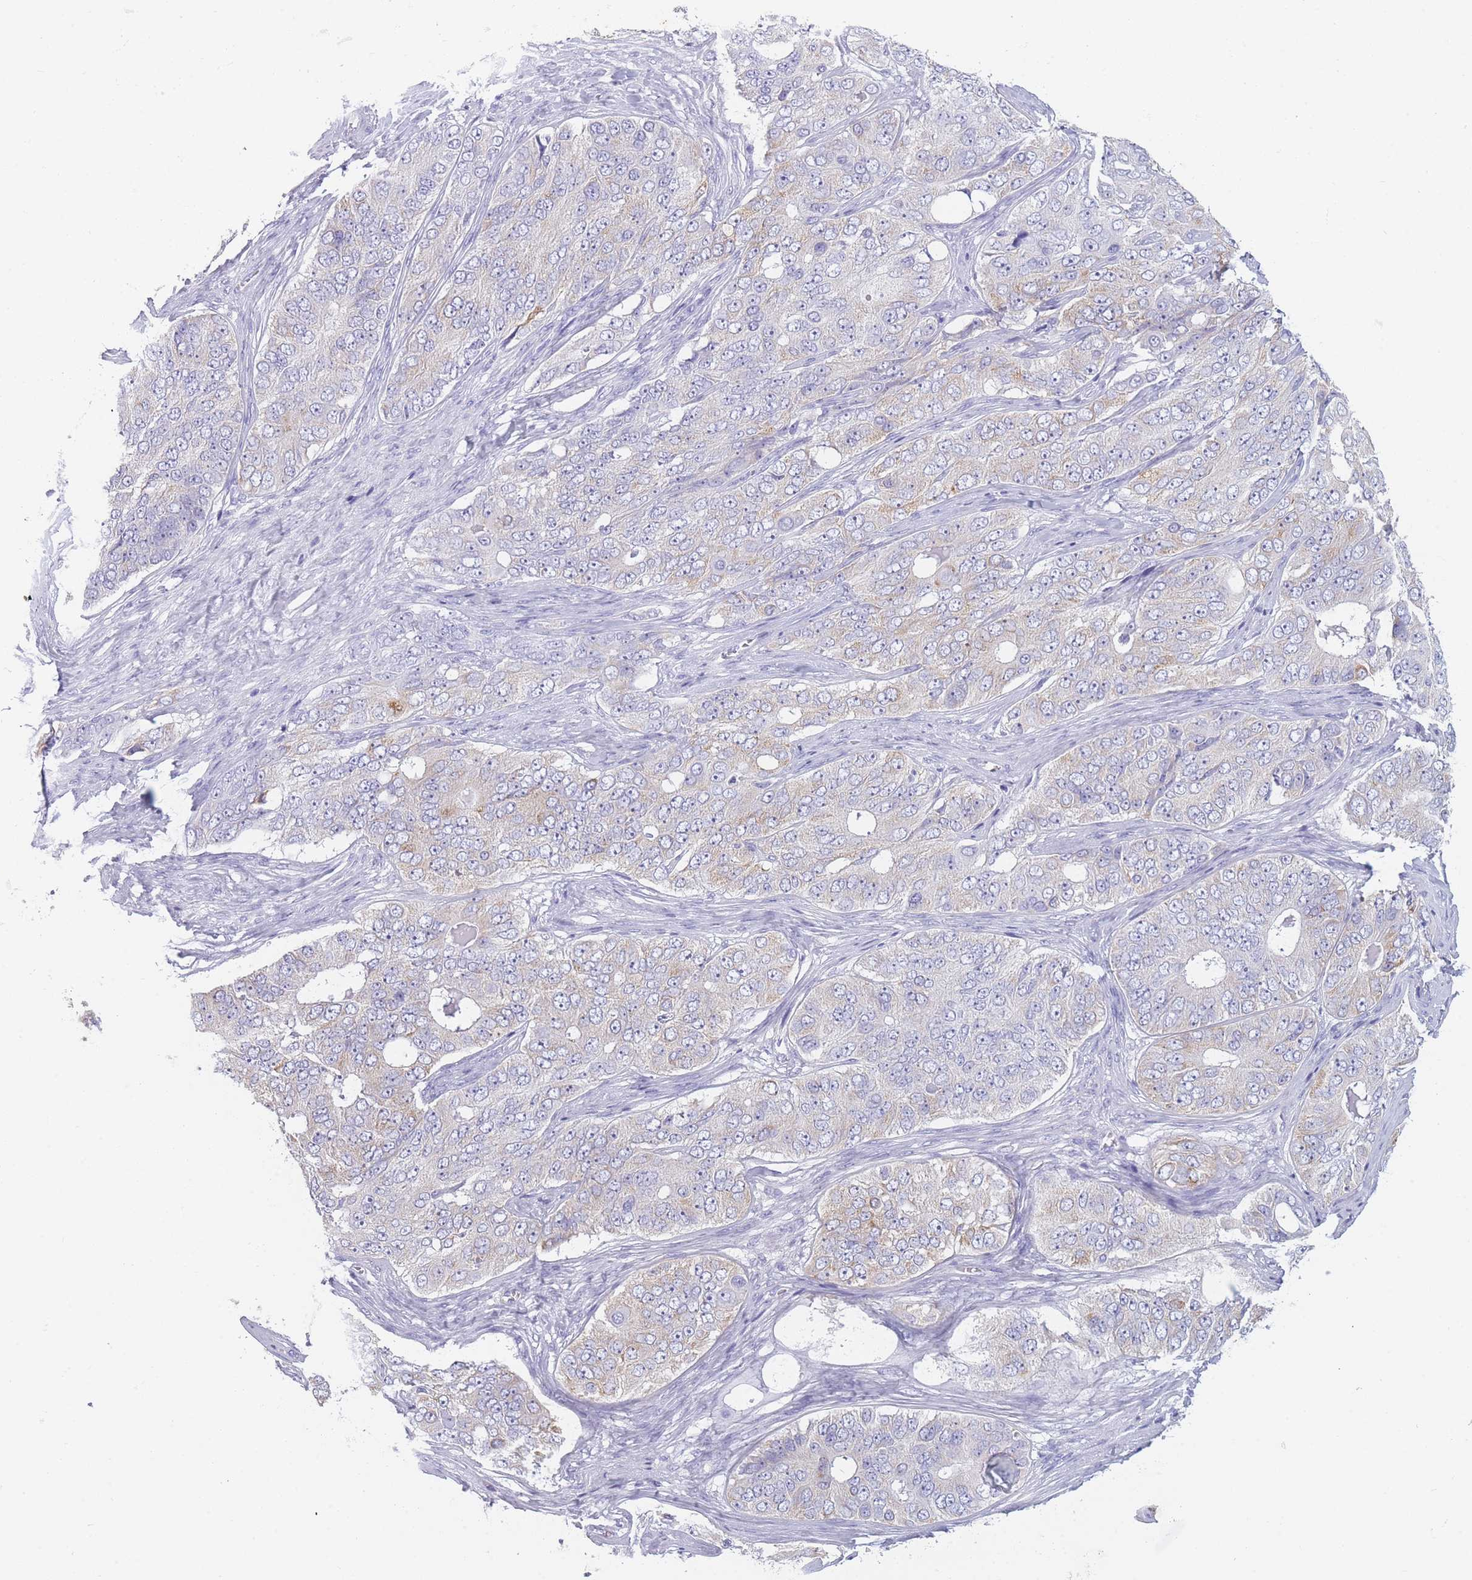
{"staining": {"intensity": "negative", "quantity": "none", "location": "none"}, "tissue": "ovarian cancer", "cell_type": "Tumor cells", "image_type": "cancer", "snomed": [{"axis": "morphology", "description": "Carcinoma, endometroid"}, {"axis": "topography", "description": "Ovary"}], "caption": "A micrograph of human ovarian endometroid carcinoma is negative for staining in tumor cells. The staining is performed using DAB (3,3'-diaminobenzidine) brown chromogen with nuclei counter-stained in using hematoxylin.", "gene": "ZNF627", "patient": {"sex": "female", "age": 51}}